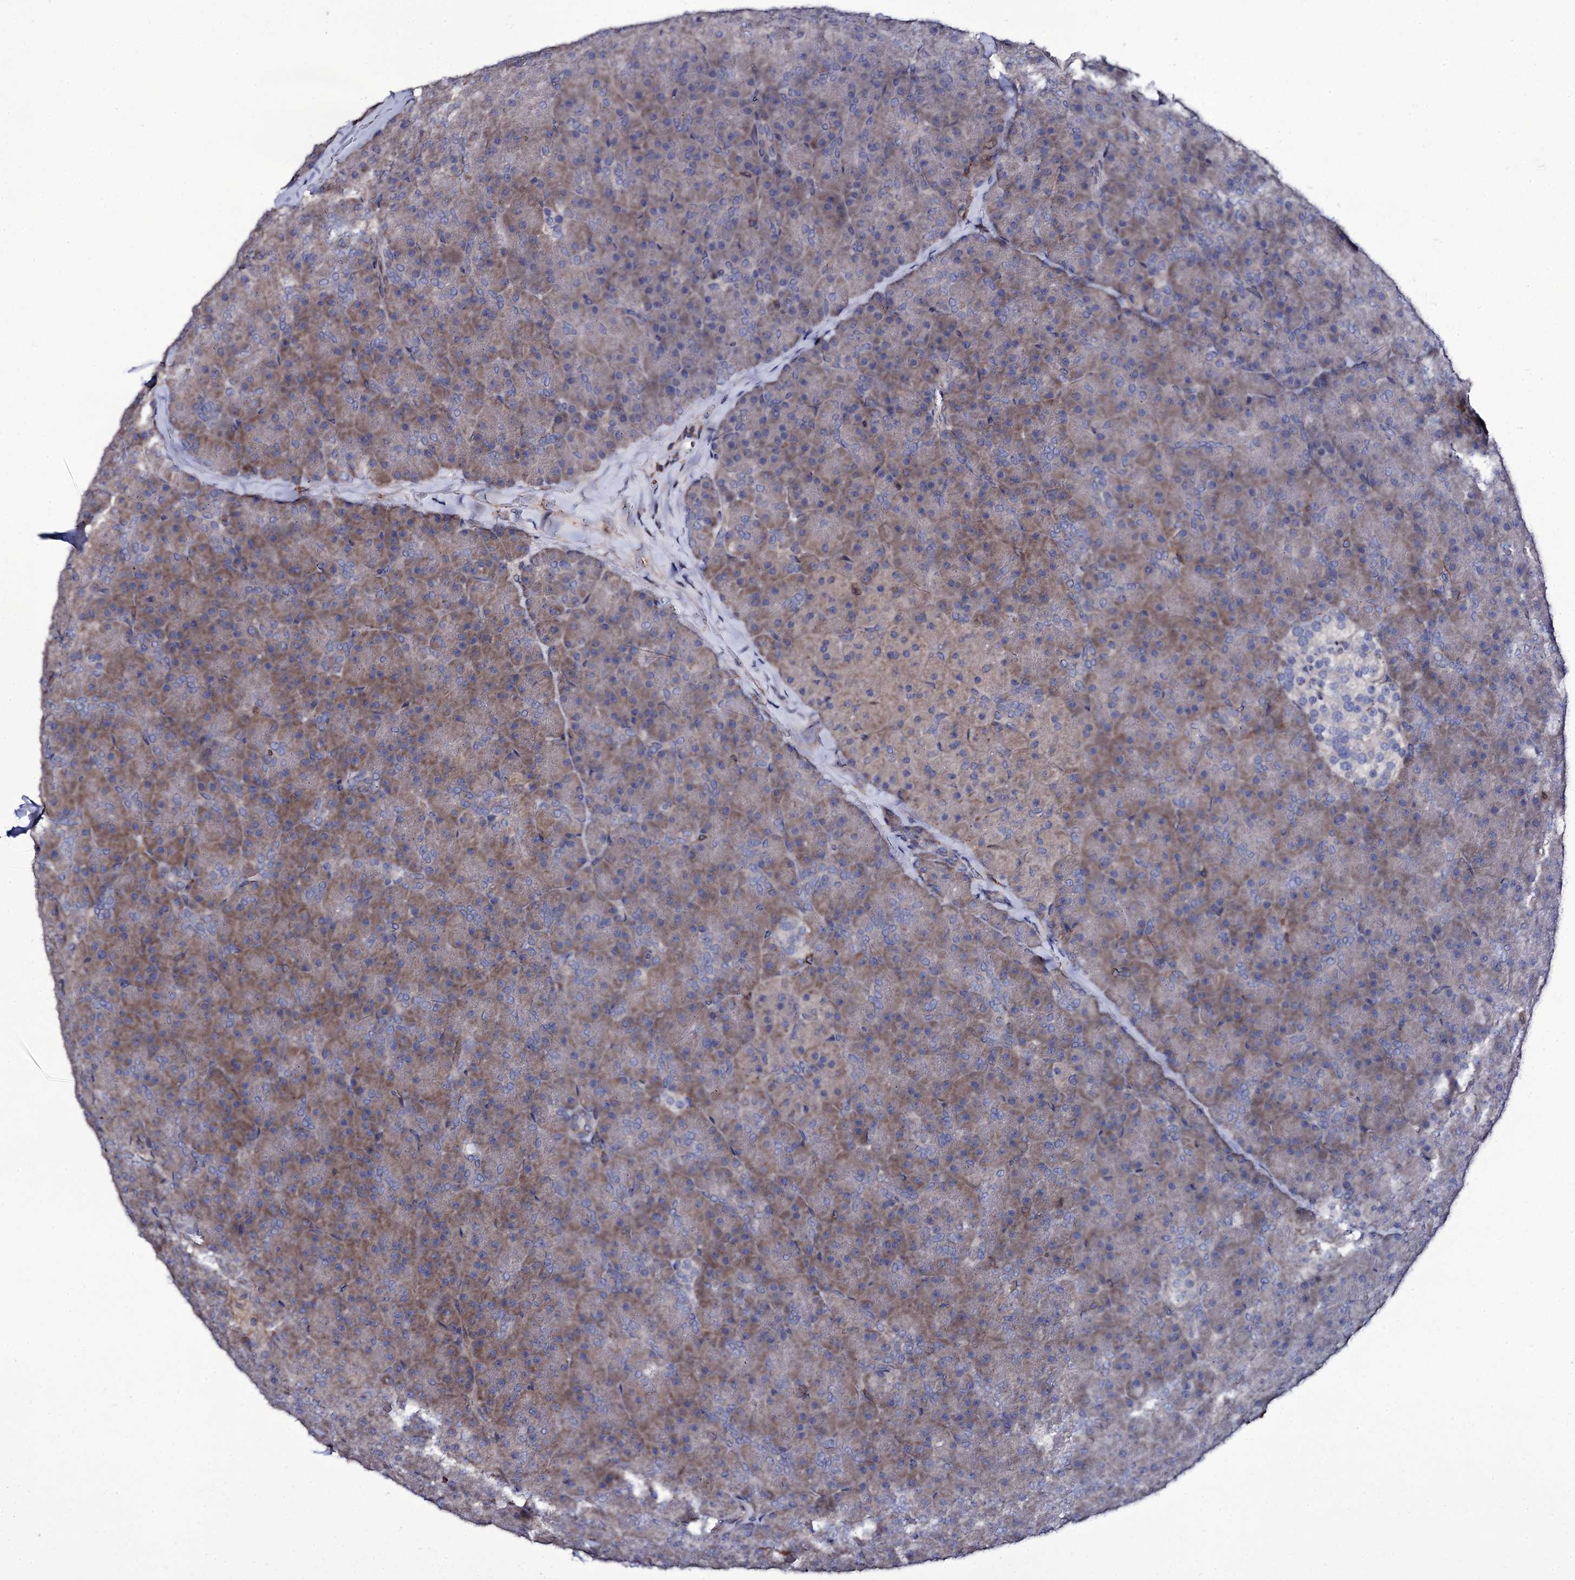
{"staining": {"intensity": "moderate", "quantity": ">75%", "location": "cytoplasmic/membranous"}, "tissue": "pancreas", "cell_type": "Exocrine glandular cells", "image_type": "normal", "snomed": [{"axis": "morphology", "description": "Normal tissue, NOS"}, {"axis": "topography", "description": "Pancreas"}], "caption": "A medium amount of moderate cytoplasmic/membranous staining is seen in about >75% of exocrine glandular cells in benign pancreas.", "gene": "TTC23", "patient": {"sex": "male", "age": 36}}